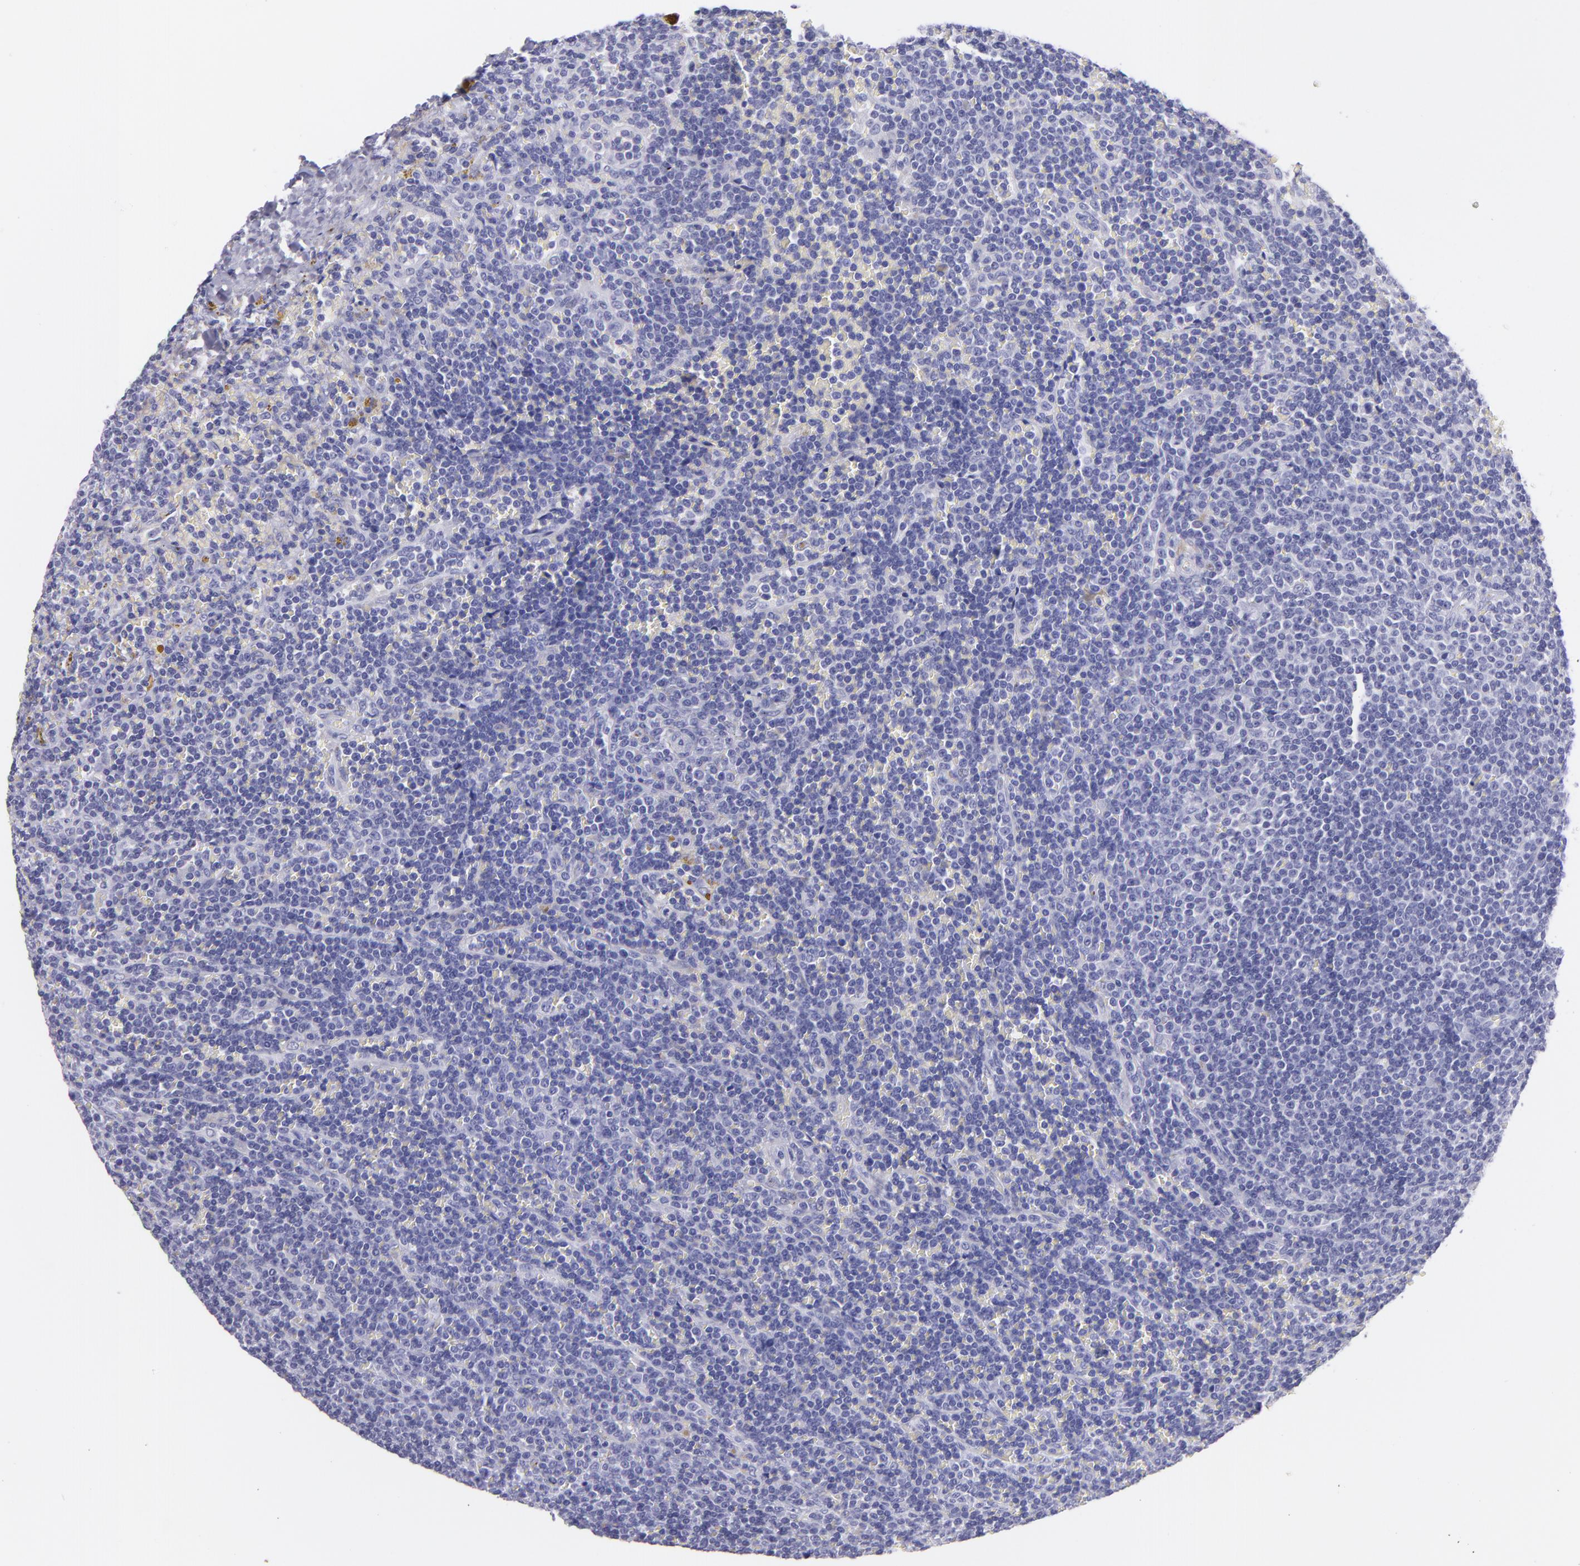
{"staining": {"intensity": "negative", "quantity": "none", "location": "none"}, "tissue": "lymphoma", "cell_type": "Tumor cells", "image_type": "cancer", "snomed": [{"axis": "morphology", "description": "Malignant lymphoma, non-Hodgkin's type, Low grade"}, {"axis": "topography", "description": "Spleen"}], "caption": "IHC micrograph of neoplastic tissue: lymphoma stained with DAB (3,3'-diaminobenzidine) demonstrates no significant protein positivity in tumor cells. (Brightfield microscopy of DAB (3,3'-diaminobenzidine) immunohistochemistry at high magnification).", "gene": "CNP", "patient": {"sex": "male", "age": 80}}